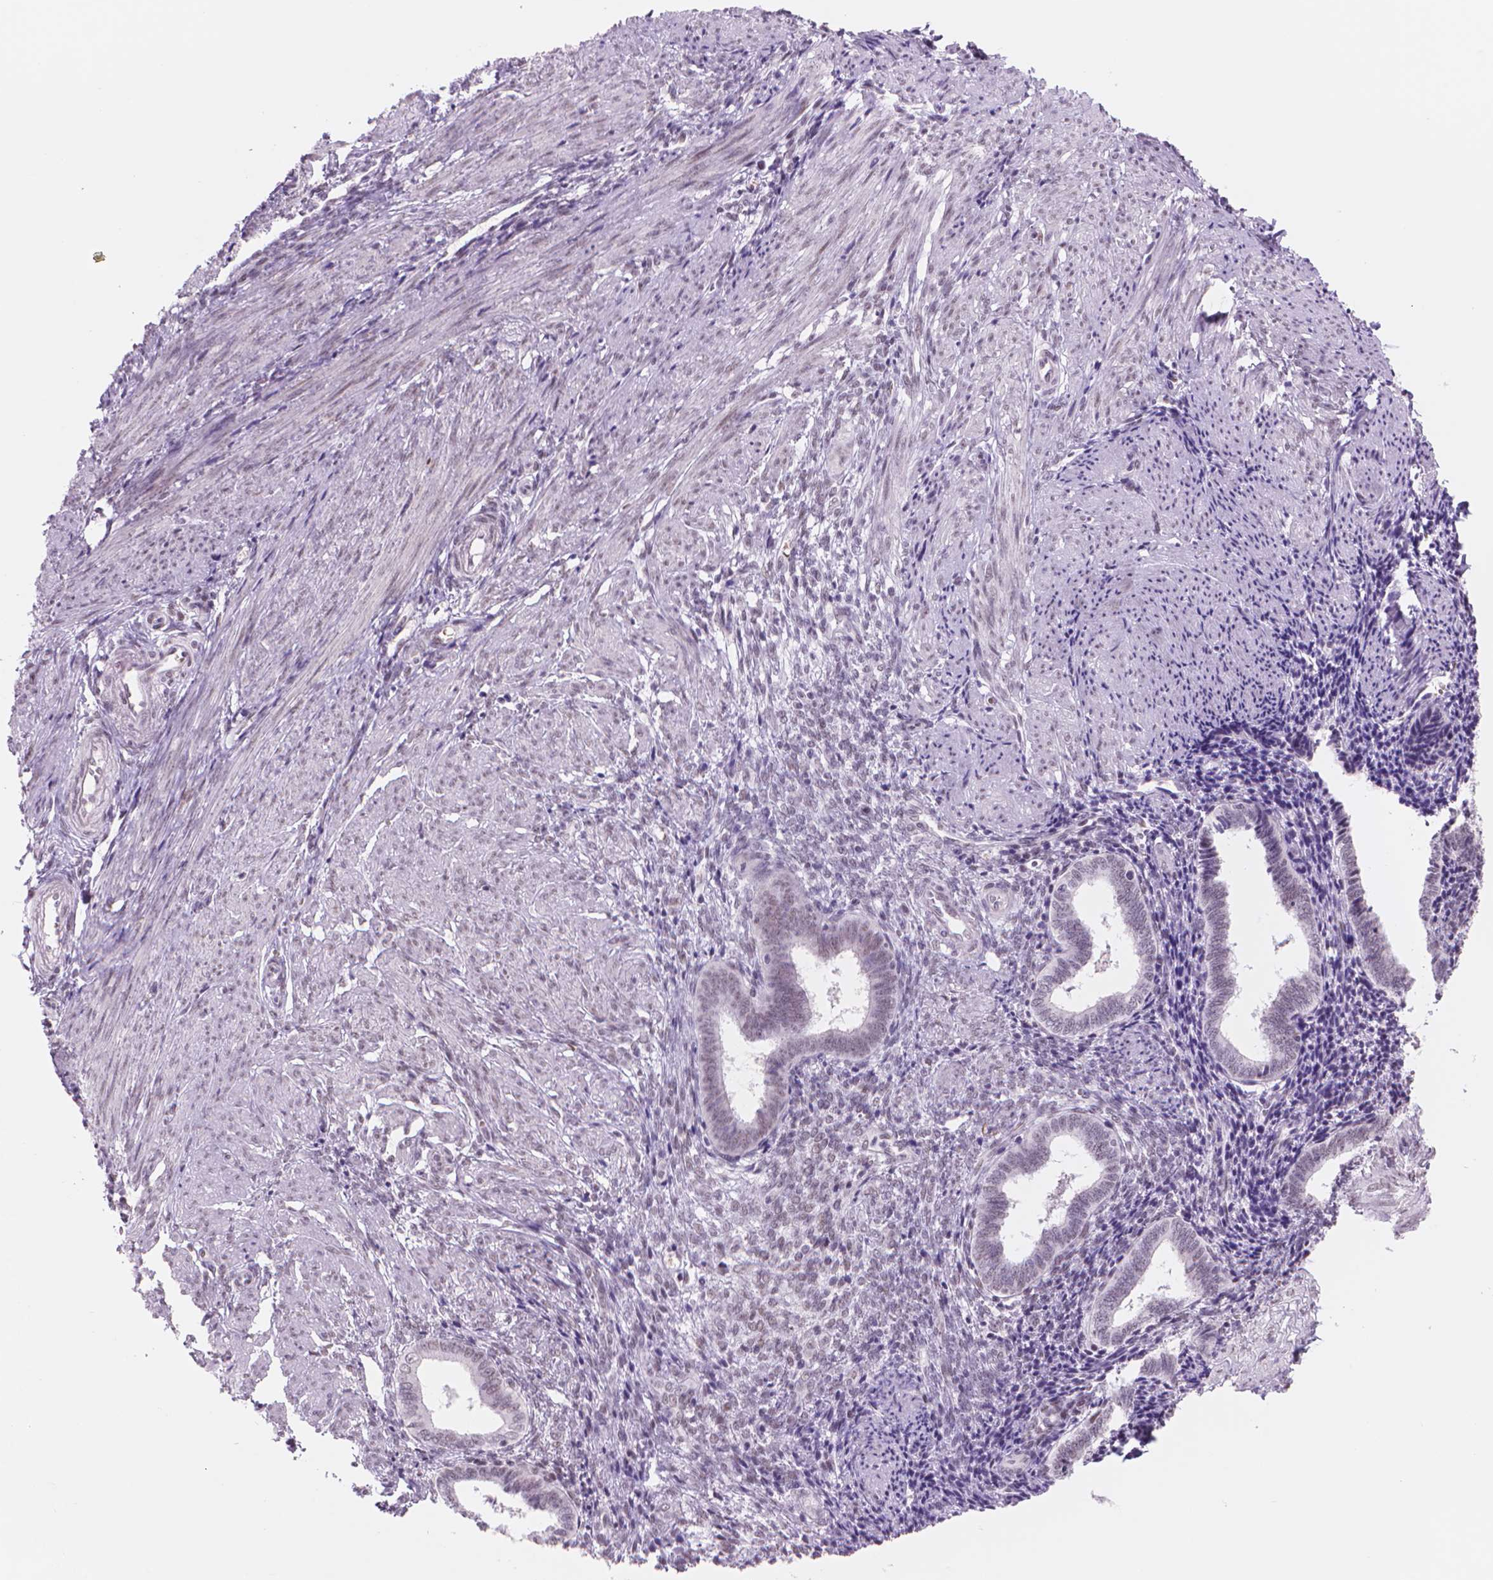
{"staining": {"intensity": "moderate", "quantity": "<25%", "location": "nuclear"}, "tissue": "endometrium", "cell_type": "Cells in endometrial stroma", "image_type": "normal", "snomed": [{"axis": "morphology", "description": "Normal tissue, NOS"}, {"axis": "topography", "description": "Endometrium"}], "caption": "Protein expression analysis of unremarkable human endometrium reveals moderate nuclear expression in about <25% of cells in endometrial stroma. The staining was performed using DAB (3,3'-diaminobenzidine), with brown indicating positive protein expression. Nuclei are stained blue with hematoxylin.", "gene": "POLR3D", "patient": {"sex": "female", "age": 42}}